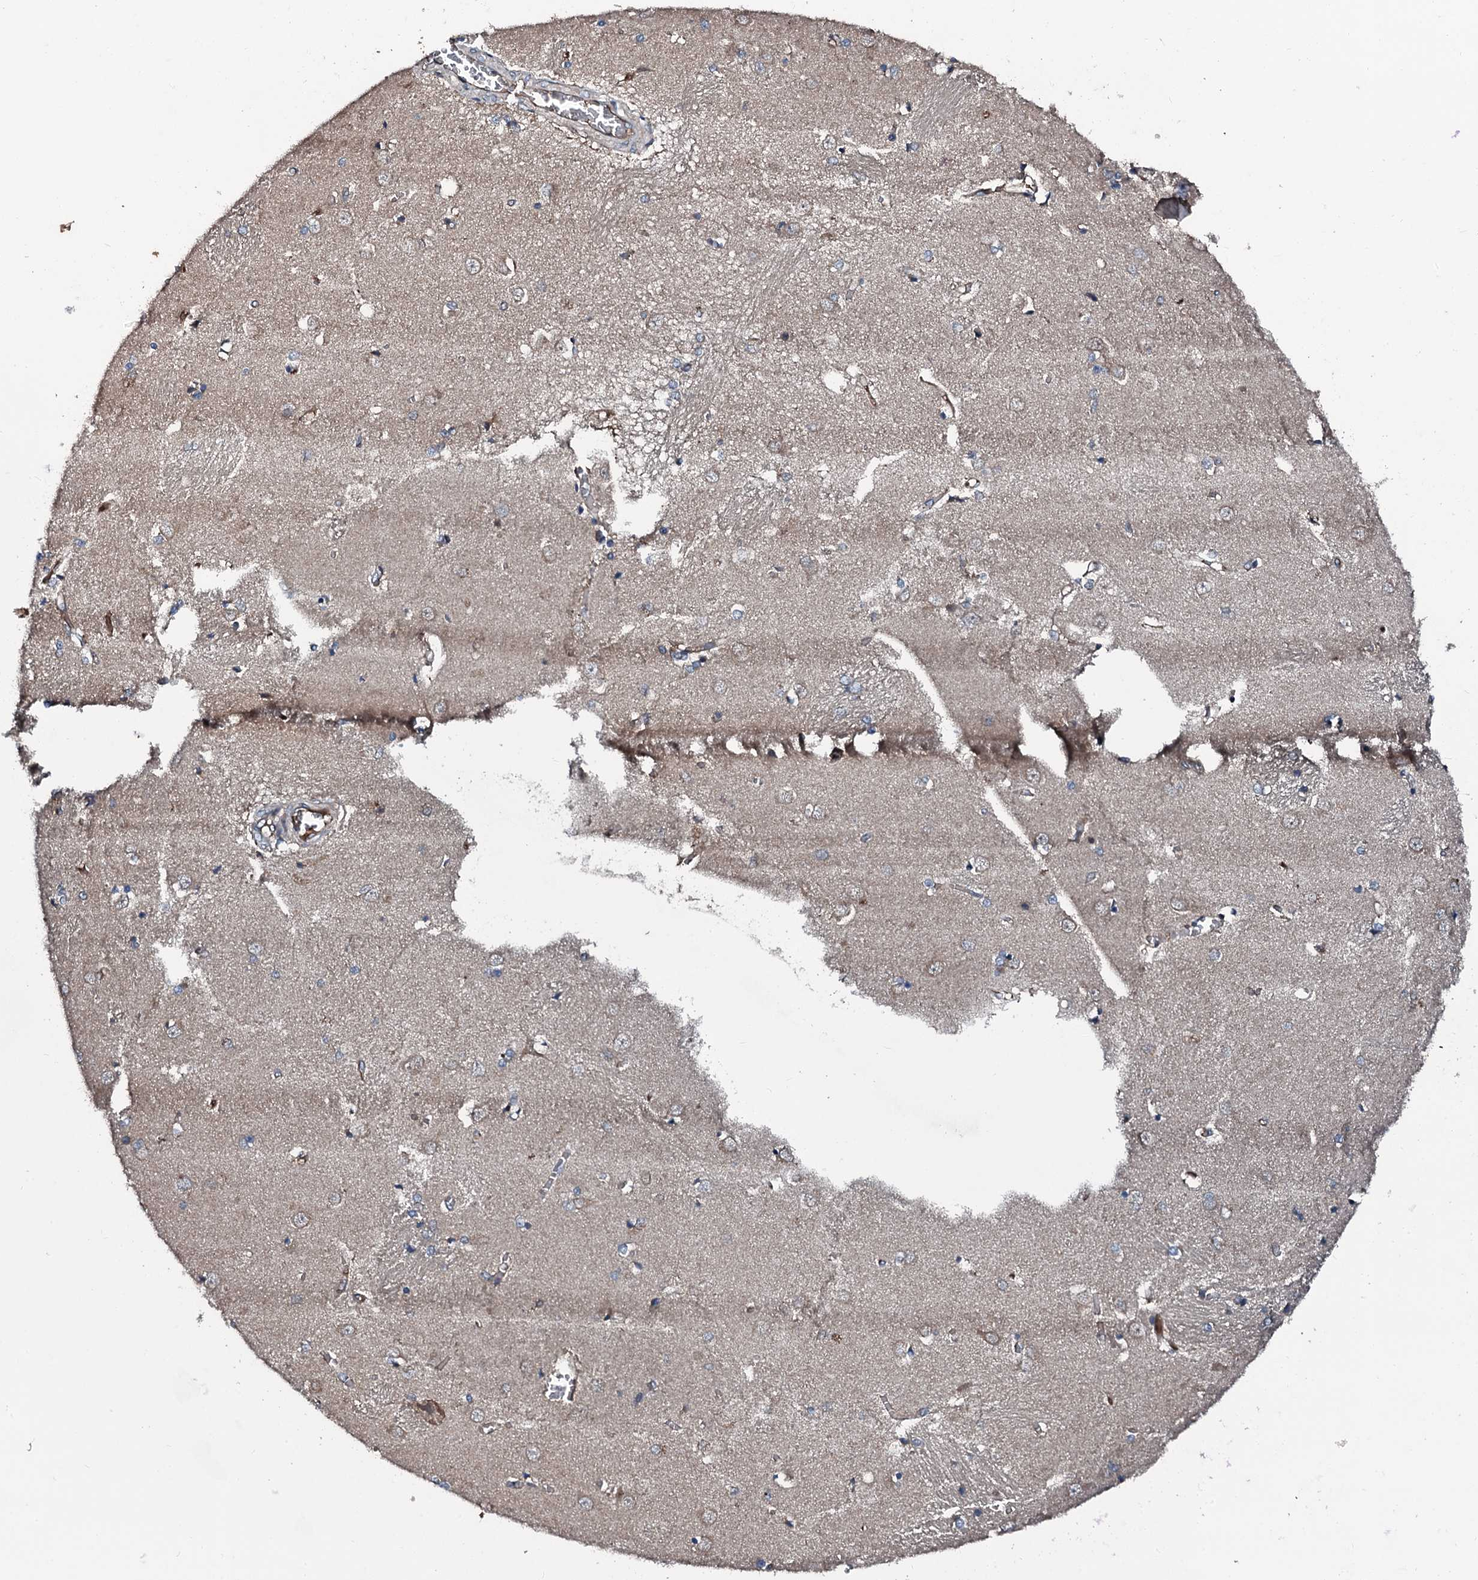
{"staining": {"intensity": "weak", "quantity": "<25%", "location": "cytoplasmic/membranous"}, "tissue": "caudate", "cell_type": "Glial cells", "image_type": "normal", "snomed": [{"axis": "morphology", "description": "Normal tissue, NOS"}, {"axis": "topography", "description": "Lateral ventricle wall"}], "caption": "IHC photomicrograph of normal caudate: caudate stained with DAB demonstrates no significant protein expression in glial cells. Nuclei are stained in blue.", "gene": "AARS1", "patient": {"sex": "male", "age": 37}}